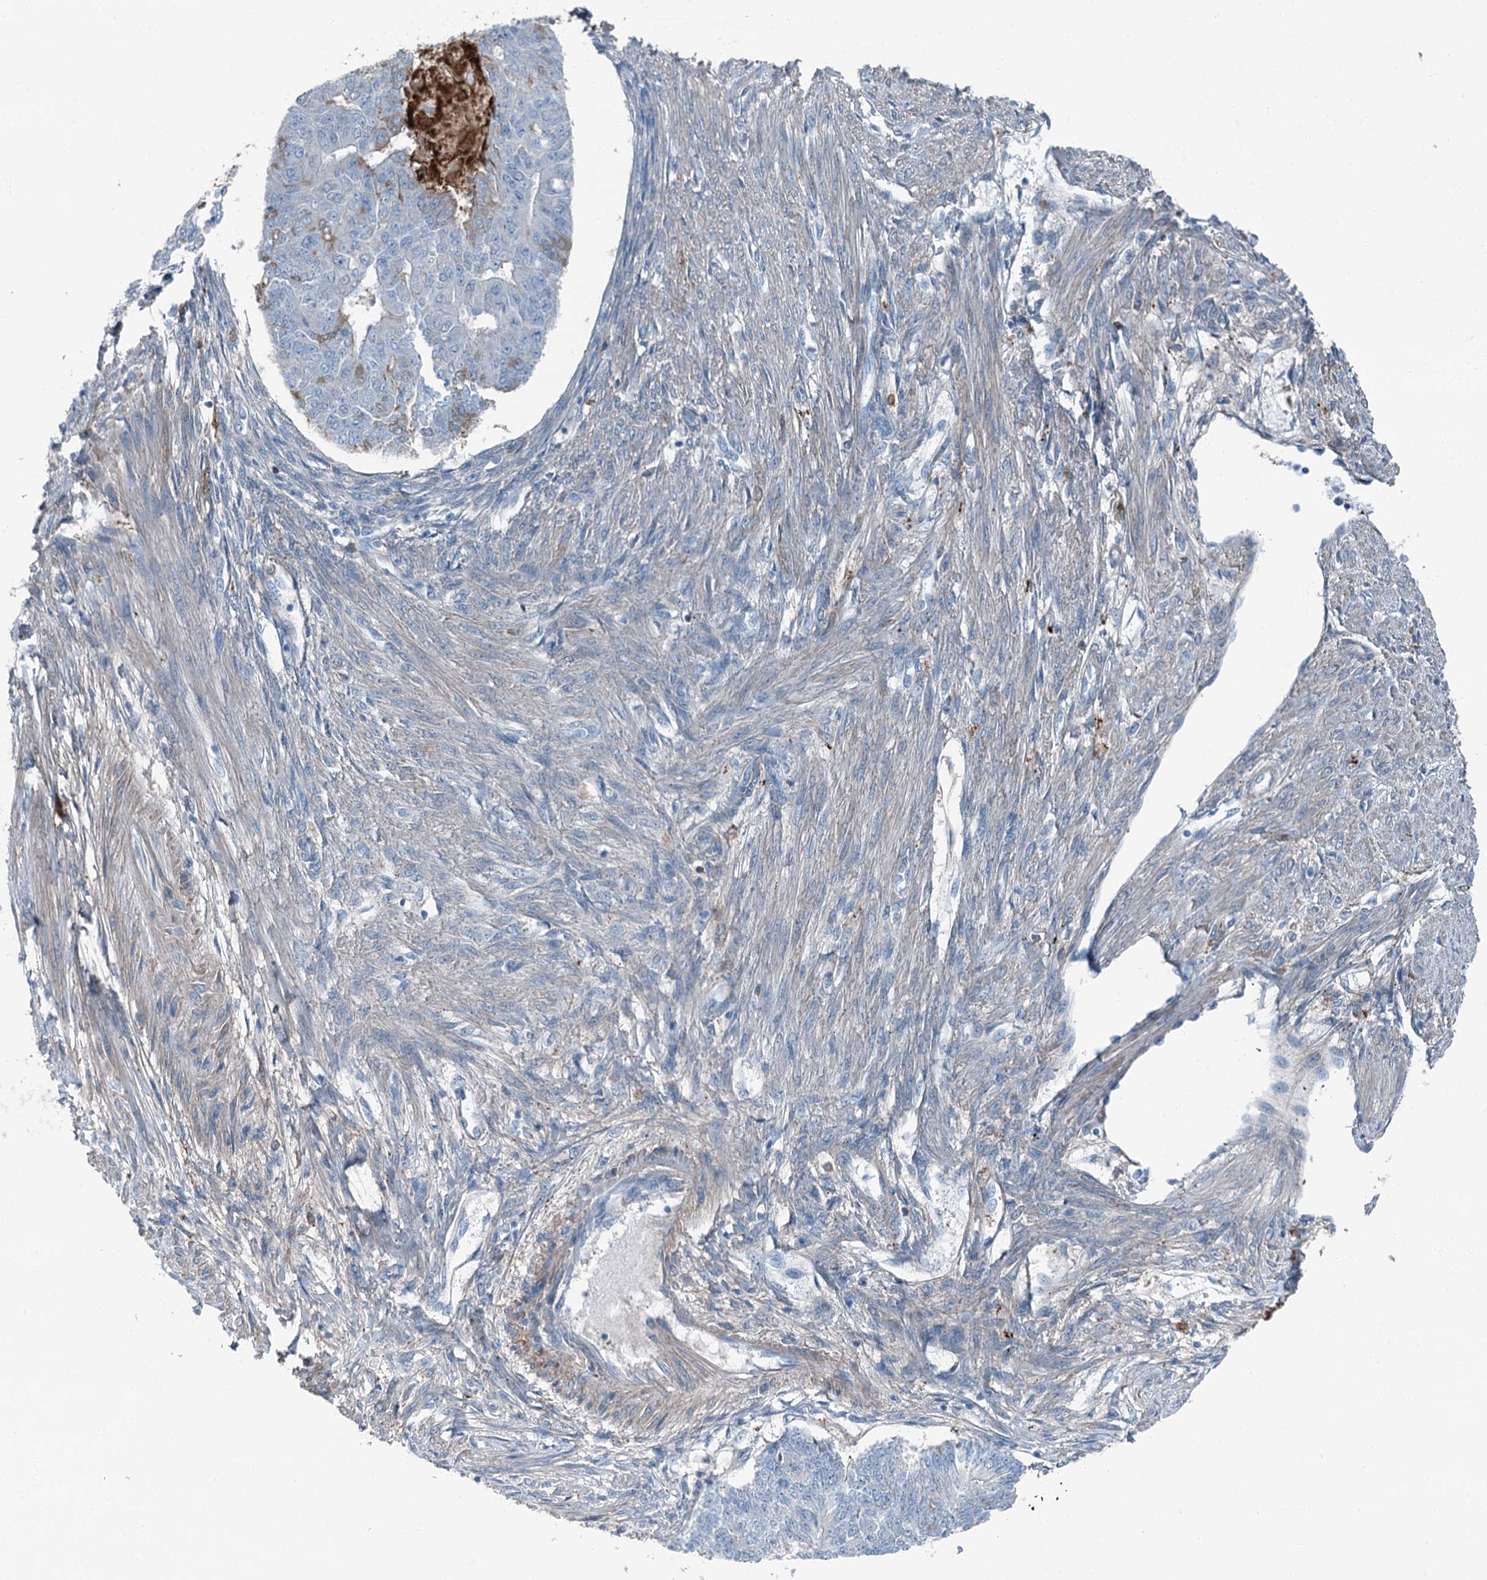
{"staining": {"intensity": "negative", "quantity": "none", "location": "none"}, "tissue": "endometrial cancer", "cell_type": "Tumor cells", "image_type": "cancer", "snomed": [{"axis": "morphology", "description": "Adenocarcinoma, NOS"}, {"axis": "topography", "description": "Endometrium"}], "caption": "Tumor cells show no significant protein positivity in endometrial cancer (adenocarcinoma).", "gene": "AXL", "patient": {"sex": "female", "age": 32}}